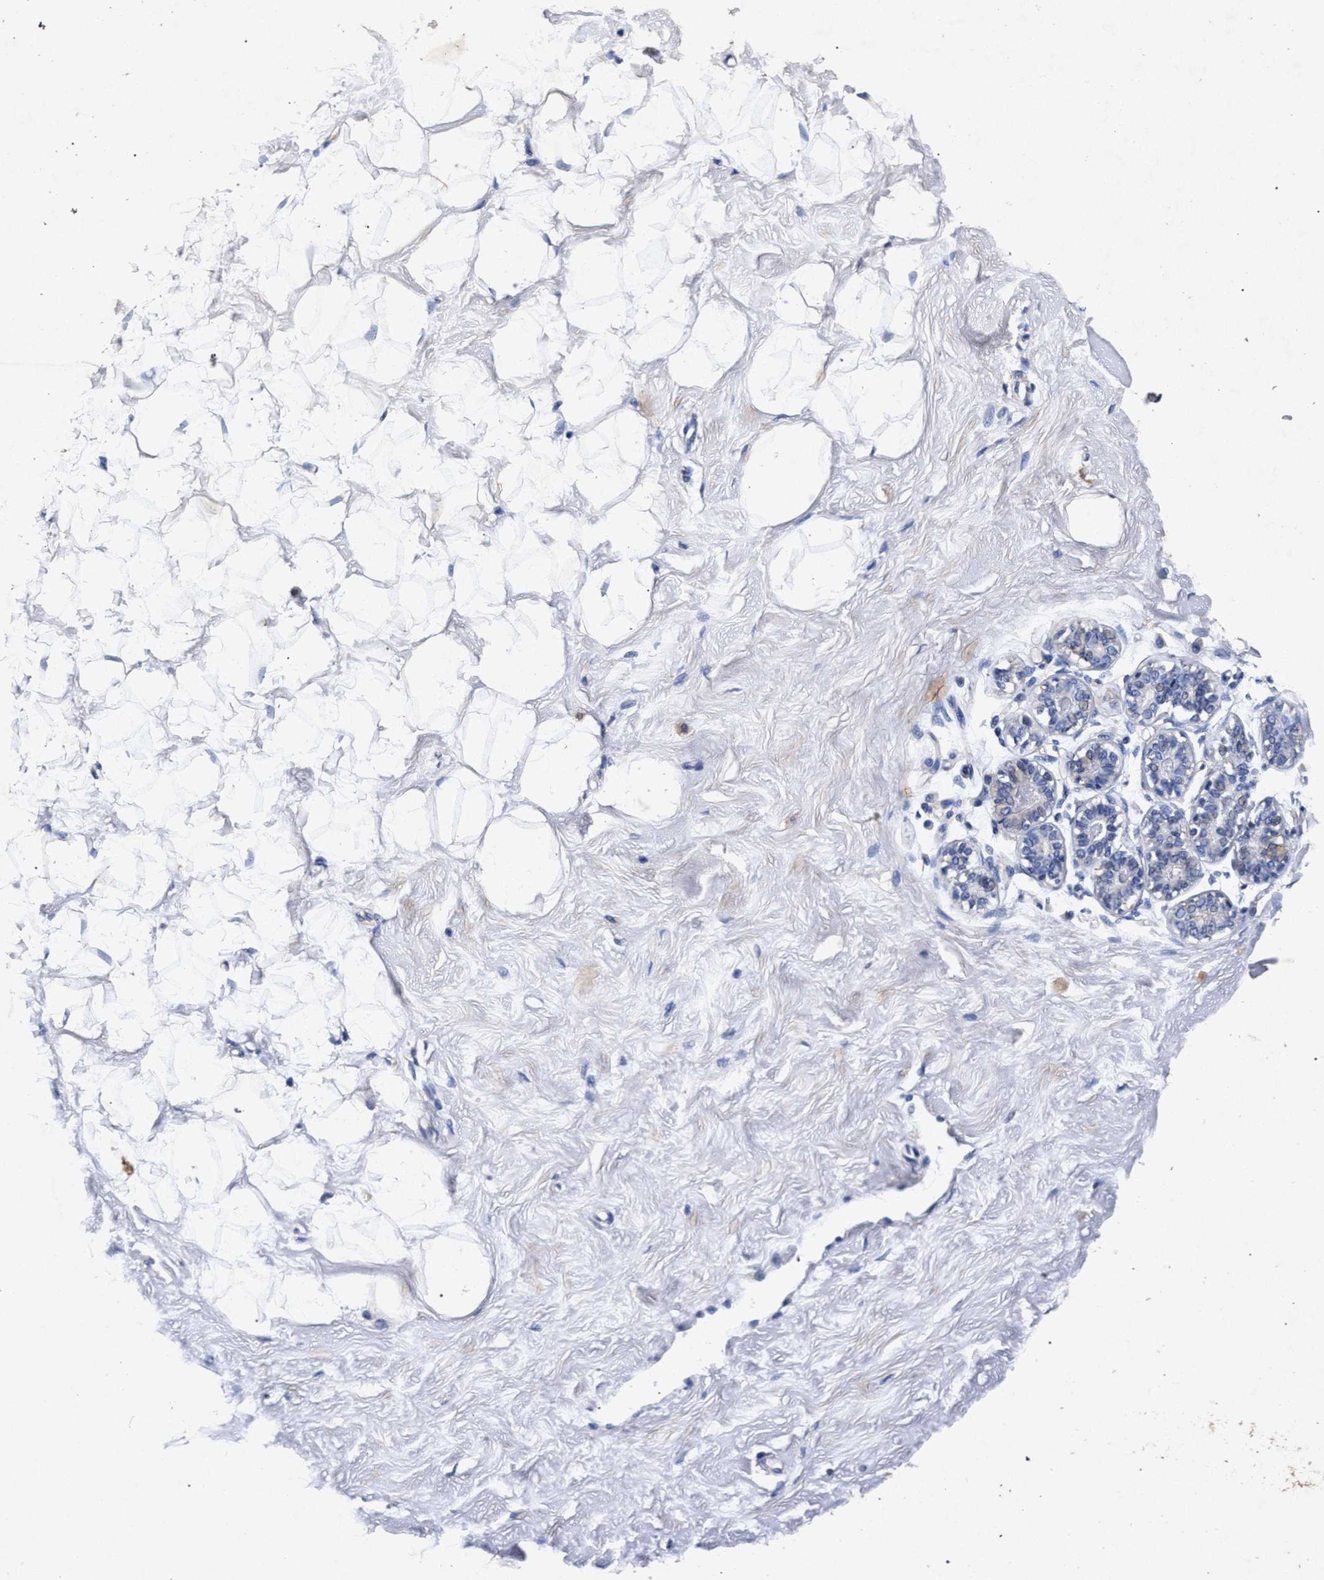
{"staining": {"intensity": "negative", "quantity": "none", "location": "none"}, "tissue": "breast", "cell_type": "Adipocytes", "image_type": "normal", "snomed": [{"axis": "morphology", "description": "Normal tissue, NOS"}, {"axis": "topography", "description": "Breast"}], "caption": "This is a image of IHC staining of unremarkable breast, which shows no staining in adipocytes.", "gene": "ATP1A2", "patient": {"sex": "female", "age": 23}}